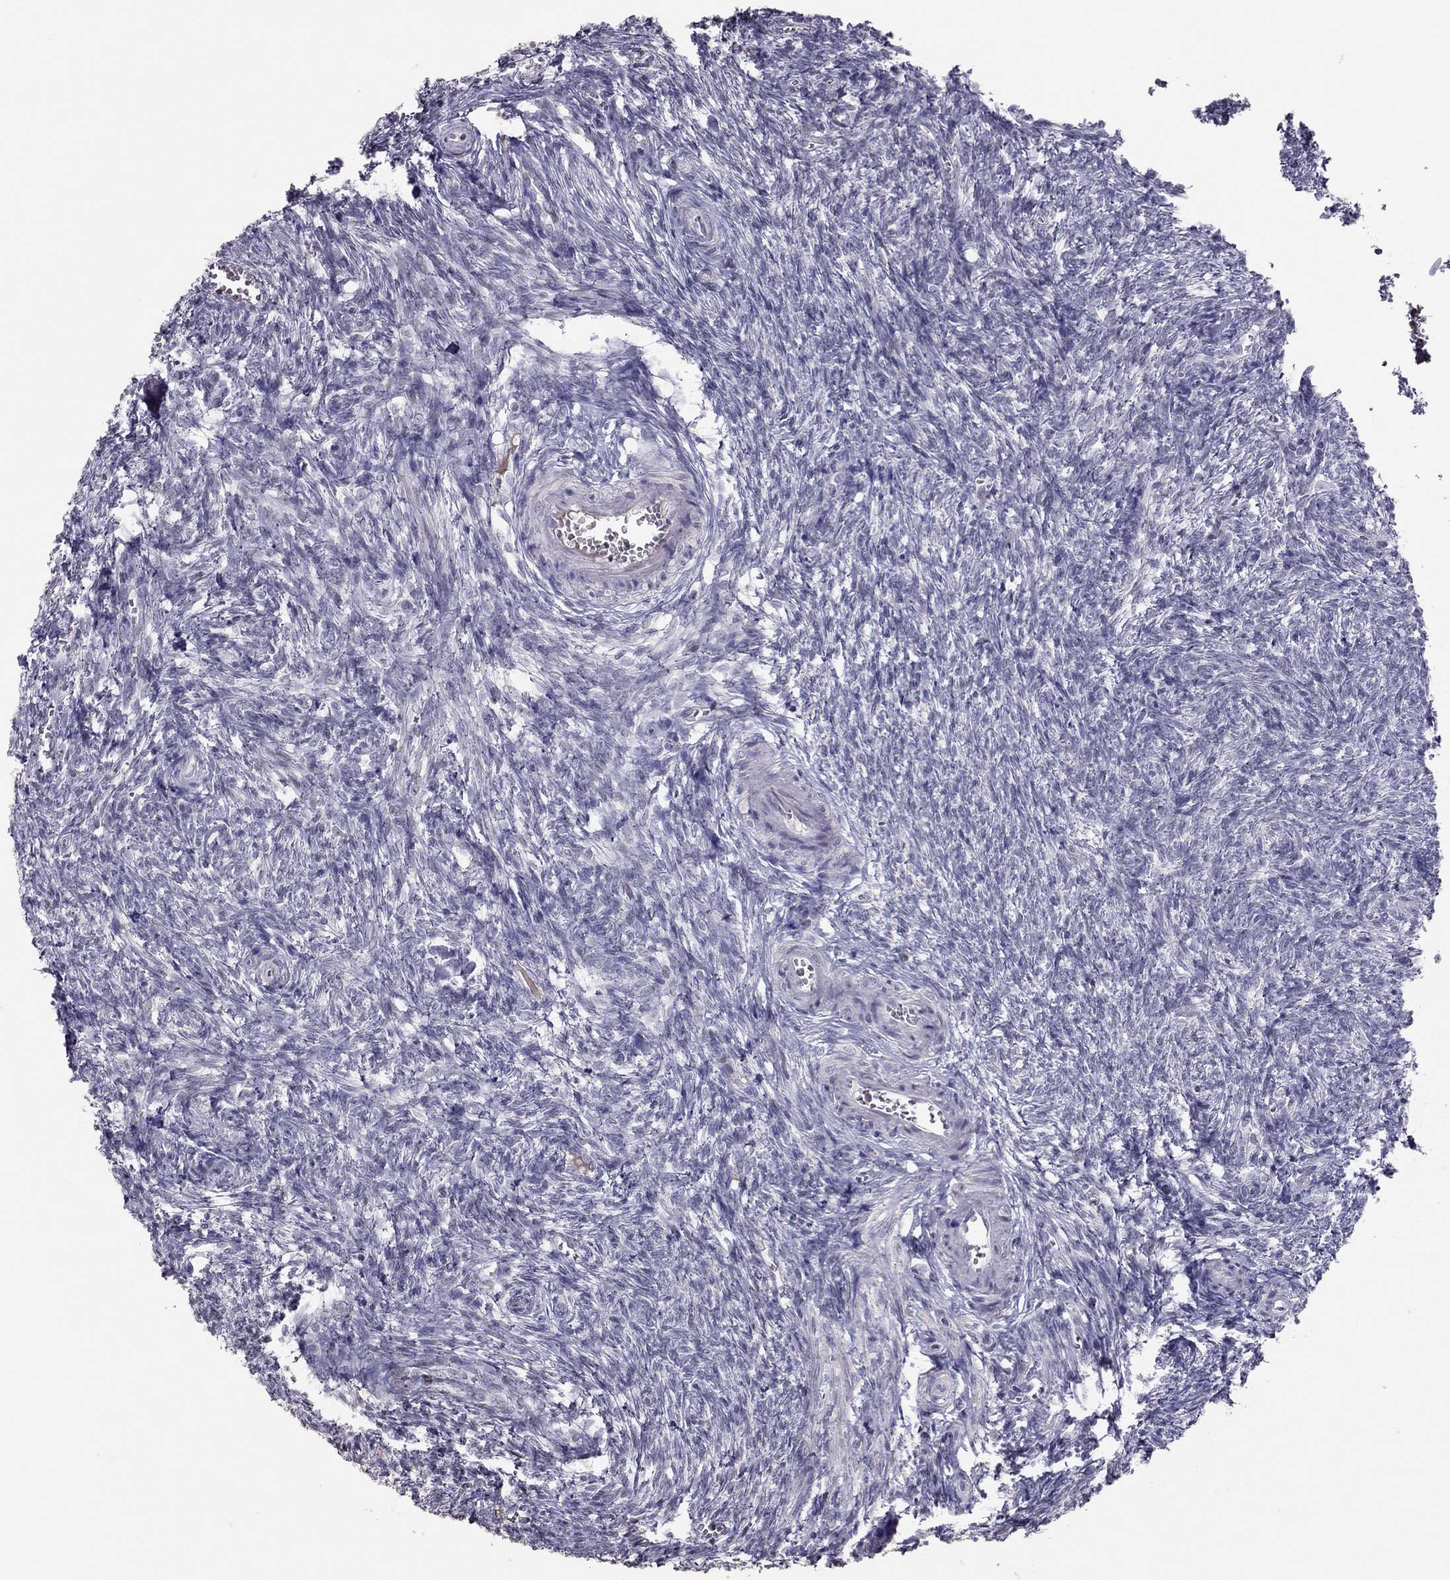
{"staining": {"intensity": "negative", "quantity": "none", "location": "none"}, "tissue": "ovary", "cell_type": "Follicle cells", "image_type": "normal", "snomed": [{"axis": "morphology", "description": "Normal tissue, NOS"}, {"axis": "topography", "description": "Ovary"}], "caption": "IHC of normal human ovary displays no positivity in follicle cells.", "gene": "TSHB", "patient": {"sex": "female", "age": 43}}